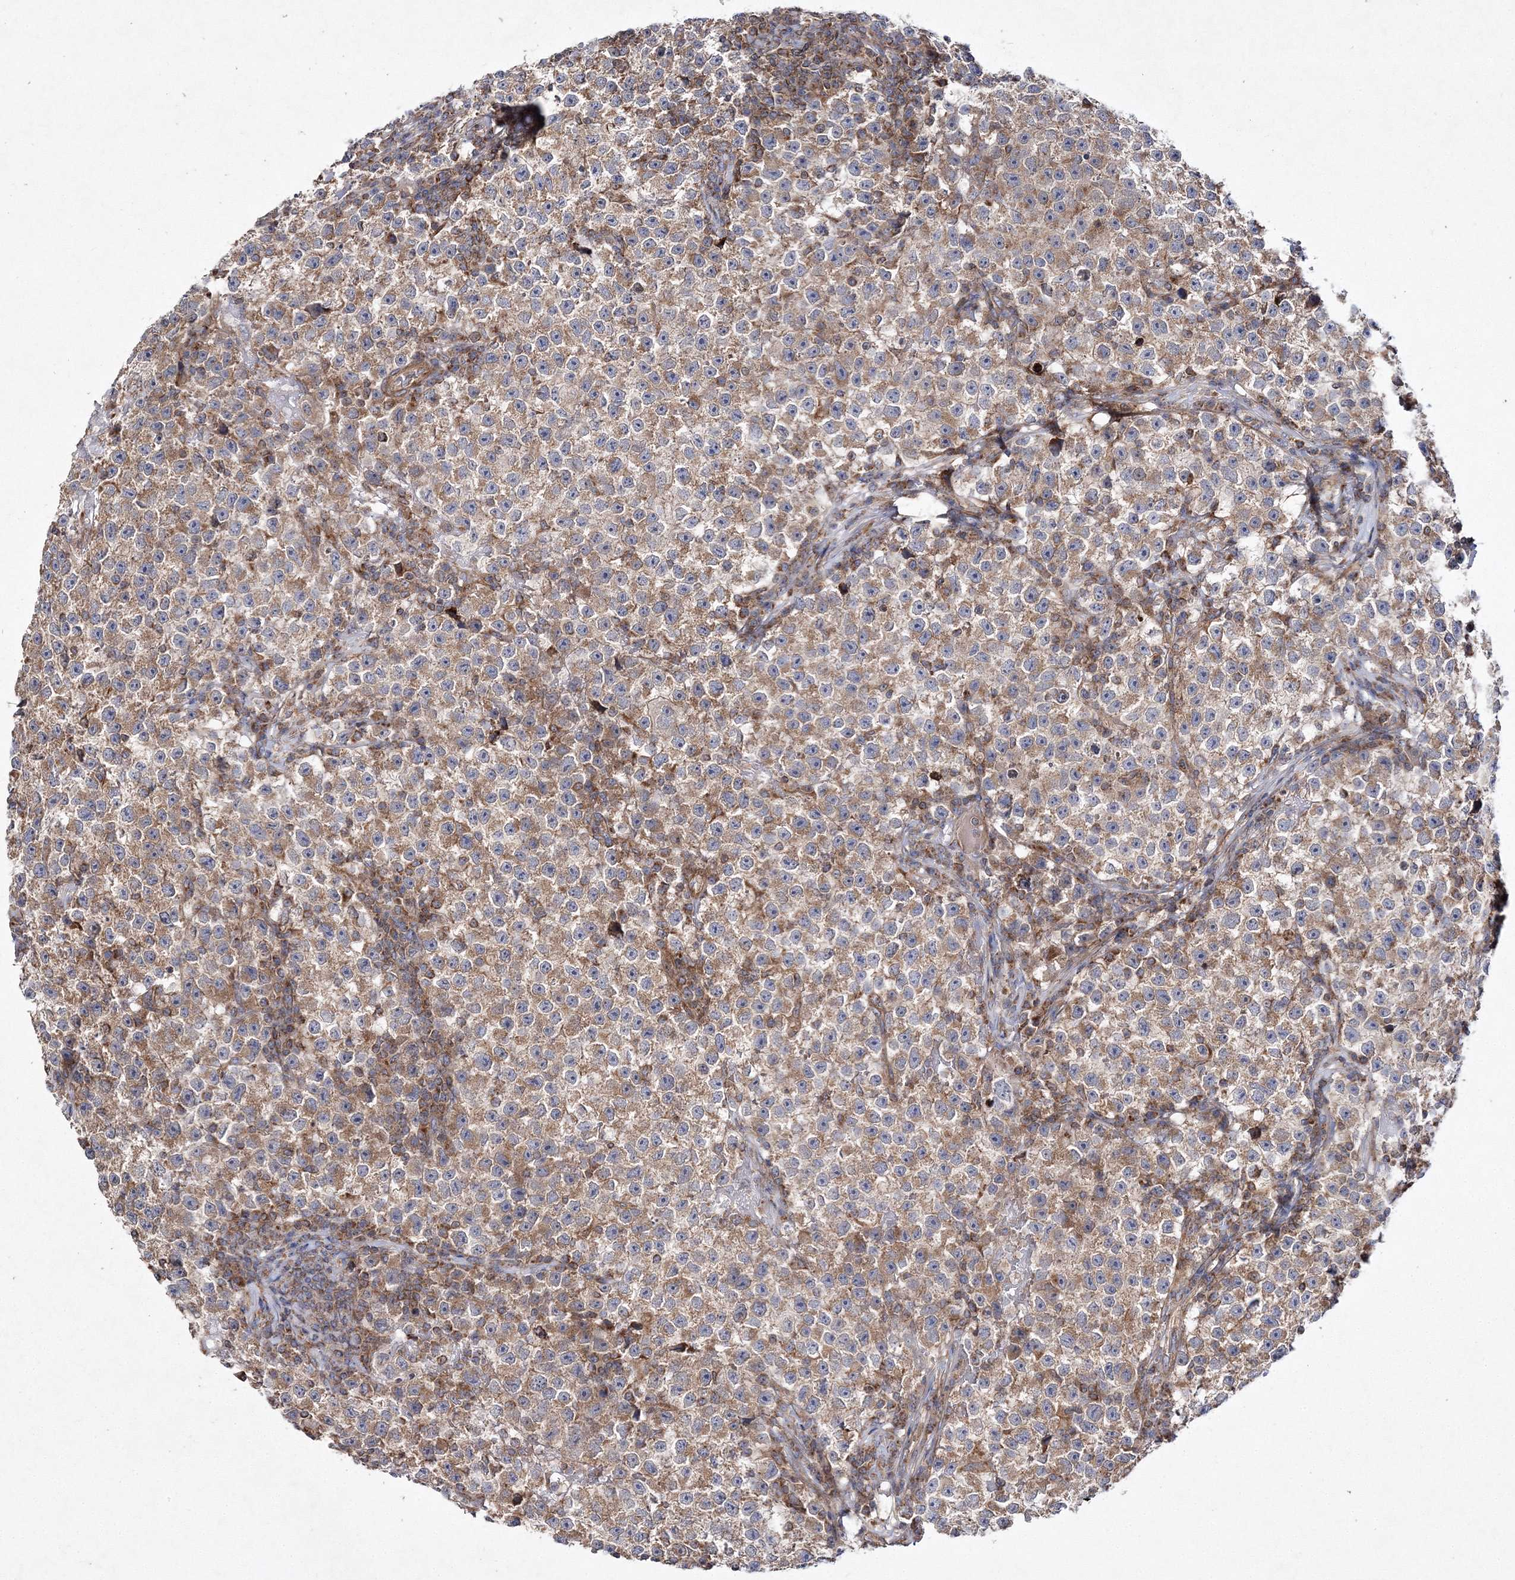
{"staining": {"intensity": "weak", "quantity": ">75%", "location": "cytoplasmic/membranous"}, "tissue": "testis cancer", "cell_type": "Tumor cells", "image_type": "cancer", "snomed": [{"axis": "morphology", "description": "Seminoma, NOS"}, {"axis": "topography", "description": "Testis"}], "caption": "A micrograph of human testis seminoma stained for a protein exhibits weak cytoplasmic/membranous brown staining in tumor cells.", "gene": "DNAJC13", "patient": {"sex": "male", "age": 22}}